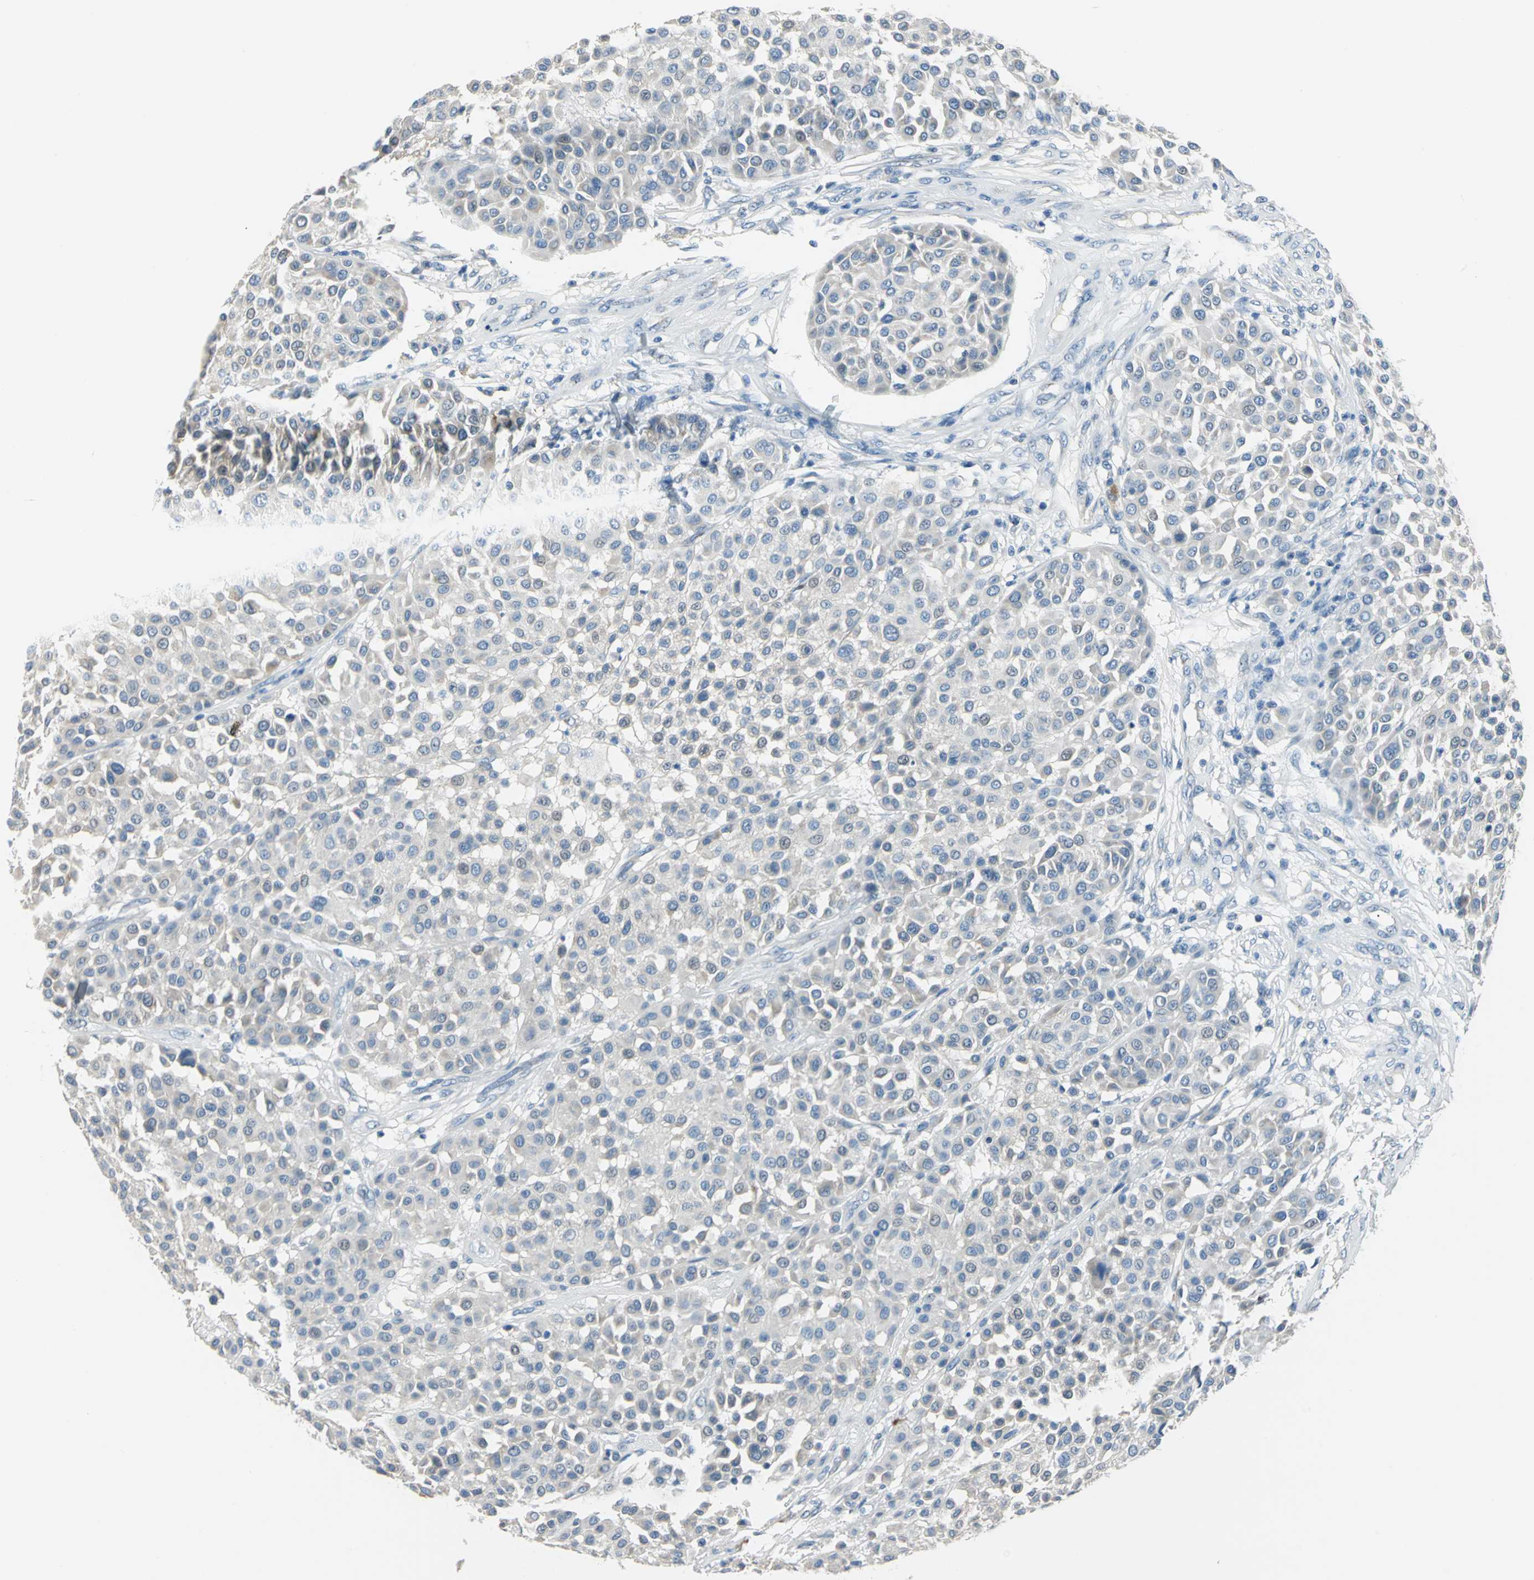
{"staining": {"intensity": "negative", "quantity": "none", "location": "none"}, "tissue": "melanoma", "cell_type": "Tumor cells", "image_type": "cancer", "snomed": [{"axis": "morphology", "description": "Malignant melanoma, Metastatic site"}, {"axis": "topography", "description": "Soft tissue"}], "caption": "High magnification brightfield microscopy of melanoma stained with DAB (3,3'-diaminobenzidine) (brown) and counterstained with hematoxylin (blue): tumor cells show no significant expression.", "gene": "MUC4", "patient": {"sex": "male", "age": 41}}